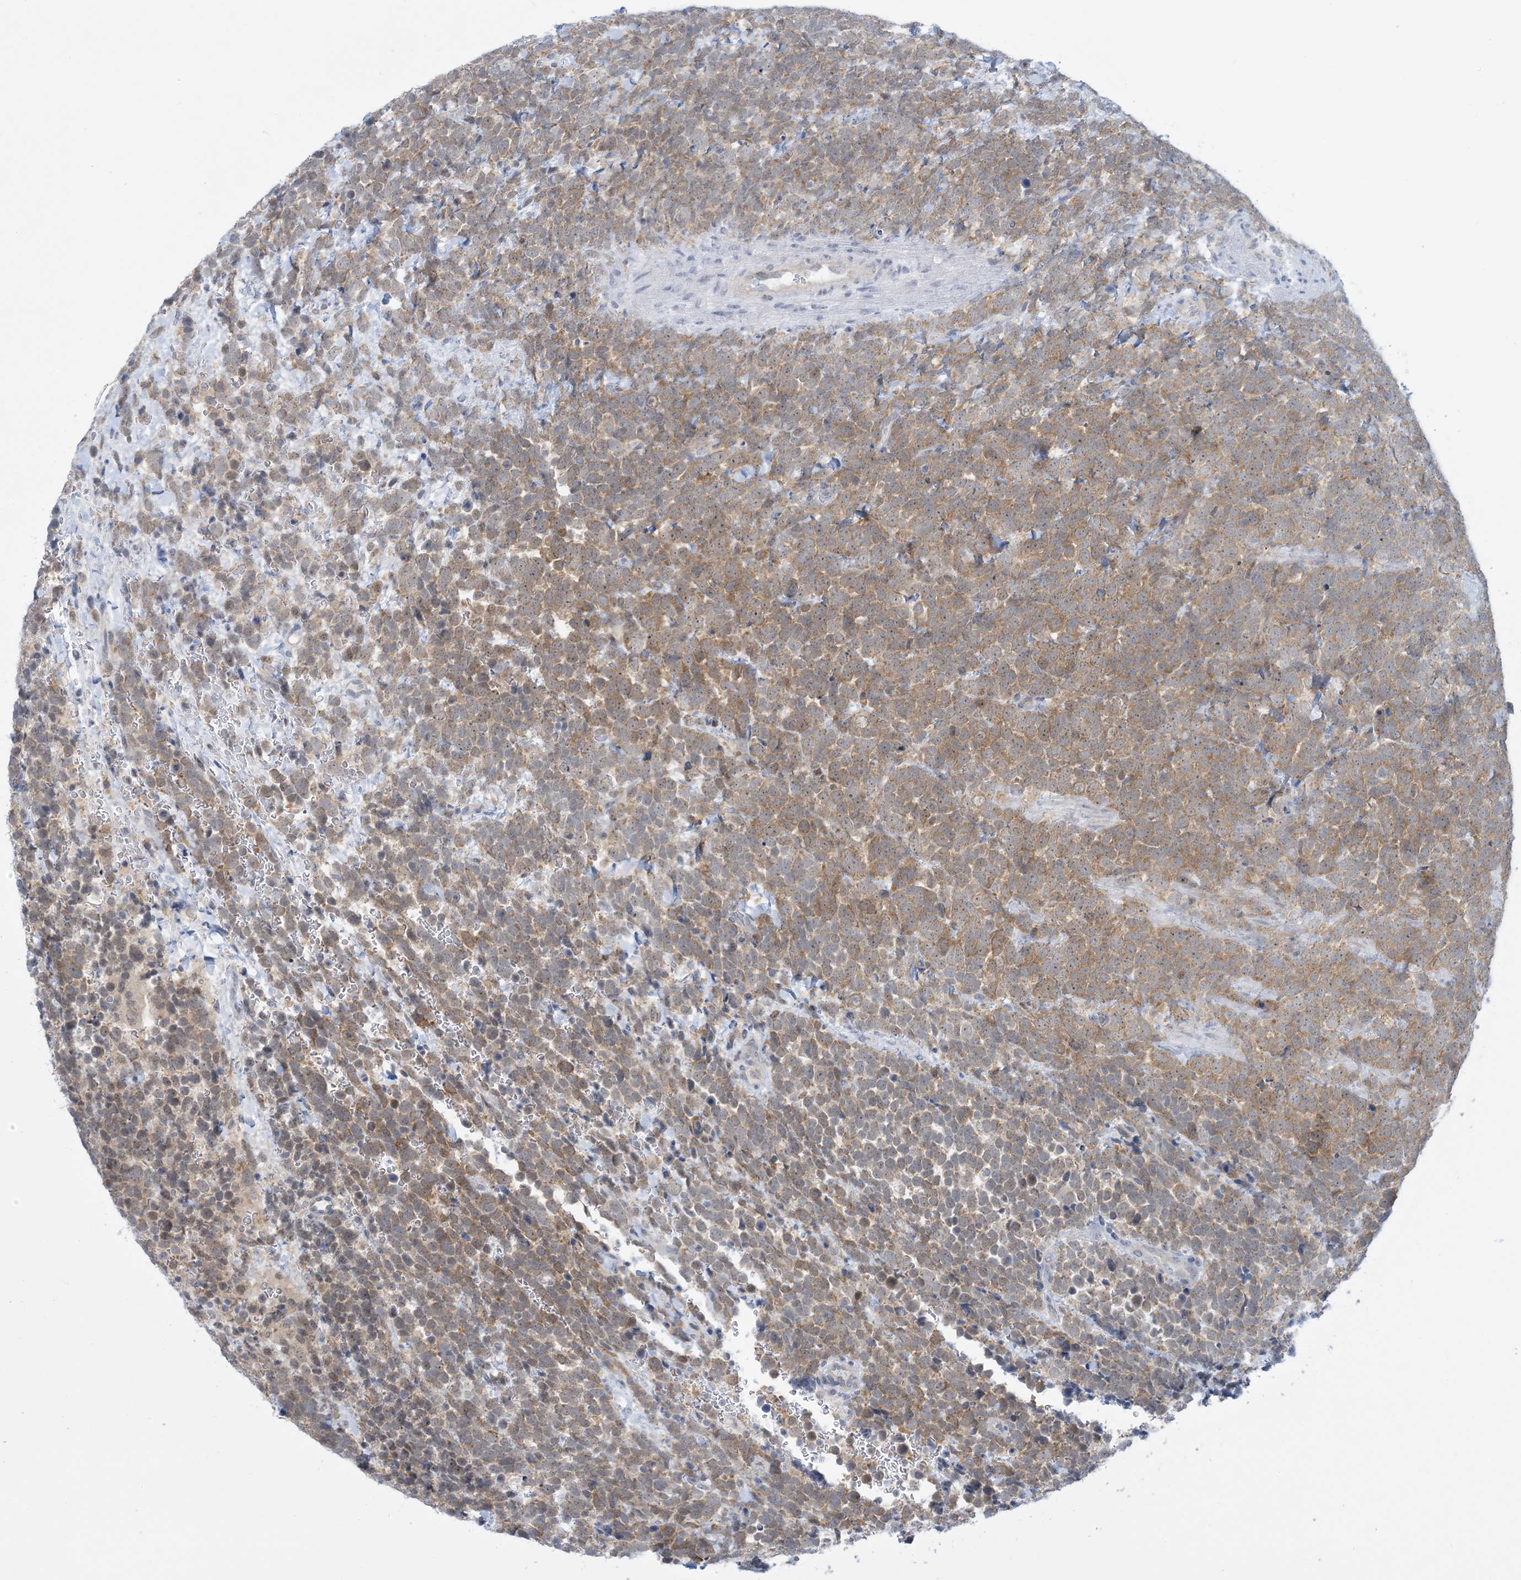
{"staining": {"intensity": "moderate", "quantity": ">75%", "location": "cytoplasmic/membranous"}, "tissue": "urothelial cancer", "cell_type": "Tumor cells", "image_type": "cancer", "snomed": [{"axis": "morphology", "description": "Urothelial carcinoma, High grade"}, {"axis": "topography", "description": "Urinary bladder"}], "caption": "Moderate cytoplasmic/membranous expression for a protein is present in about >75% of tumor cells of urothelial cancer using immunohistochemistry.", "gene": "MRPS18A", "patient": {"sex": "female", "age": 82}}